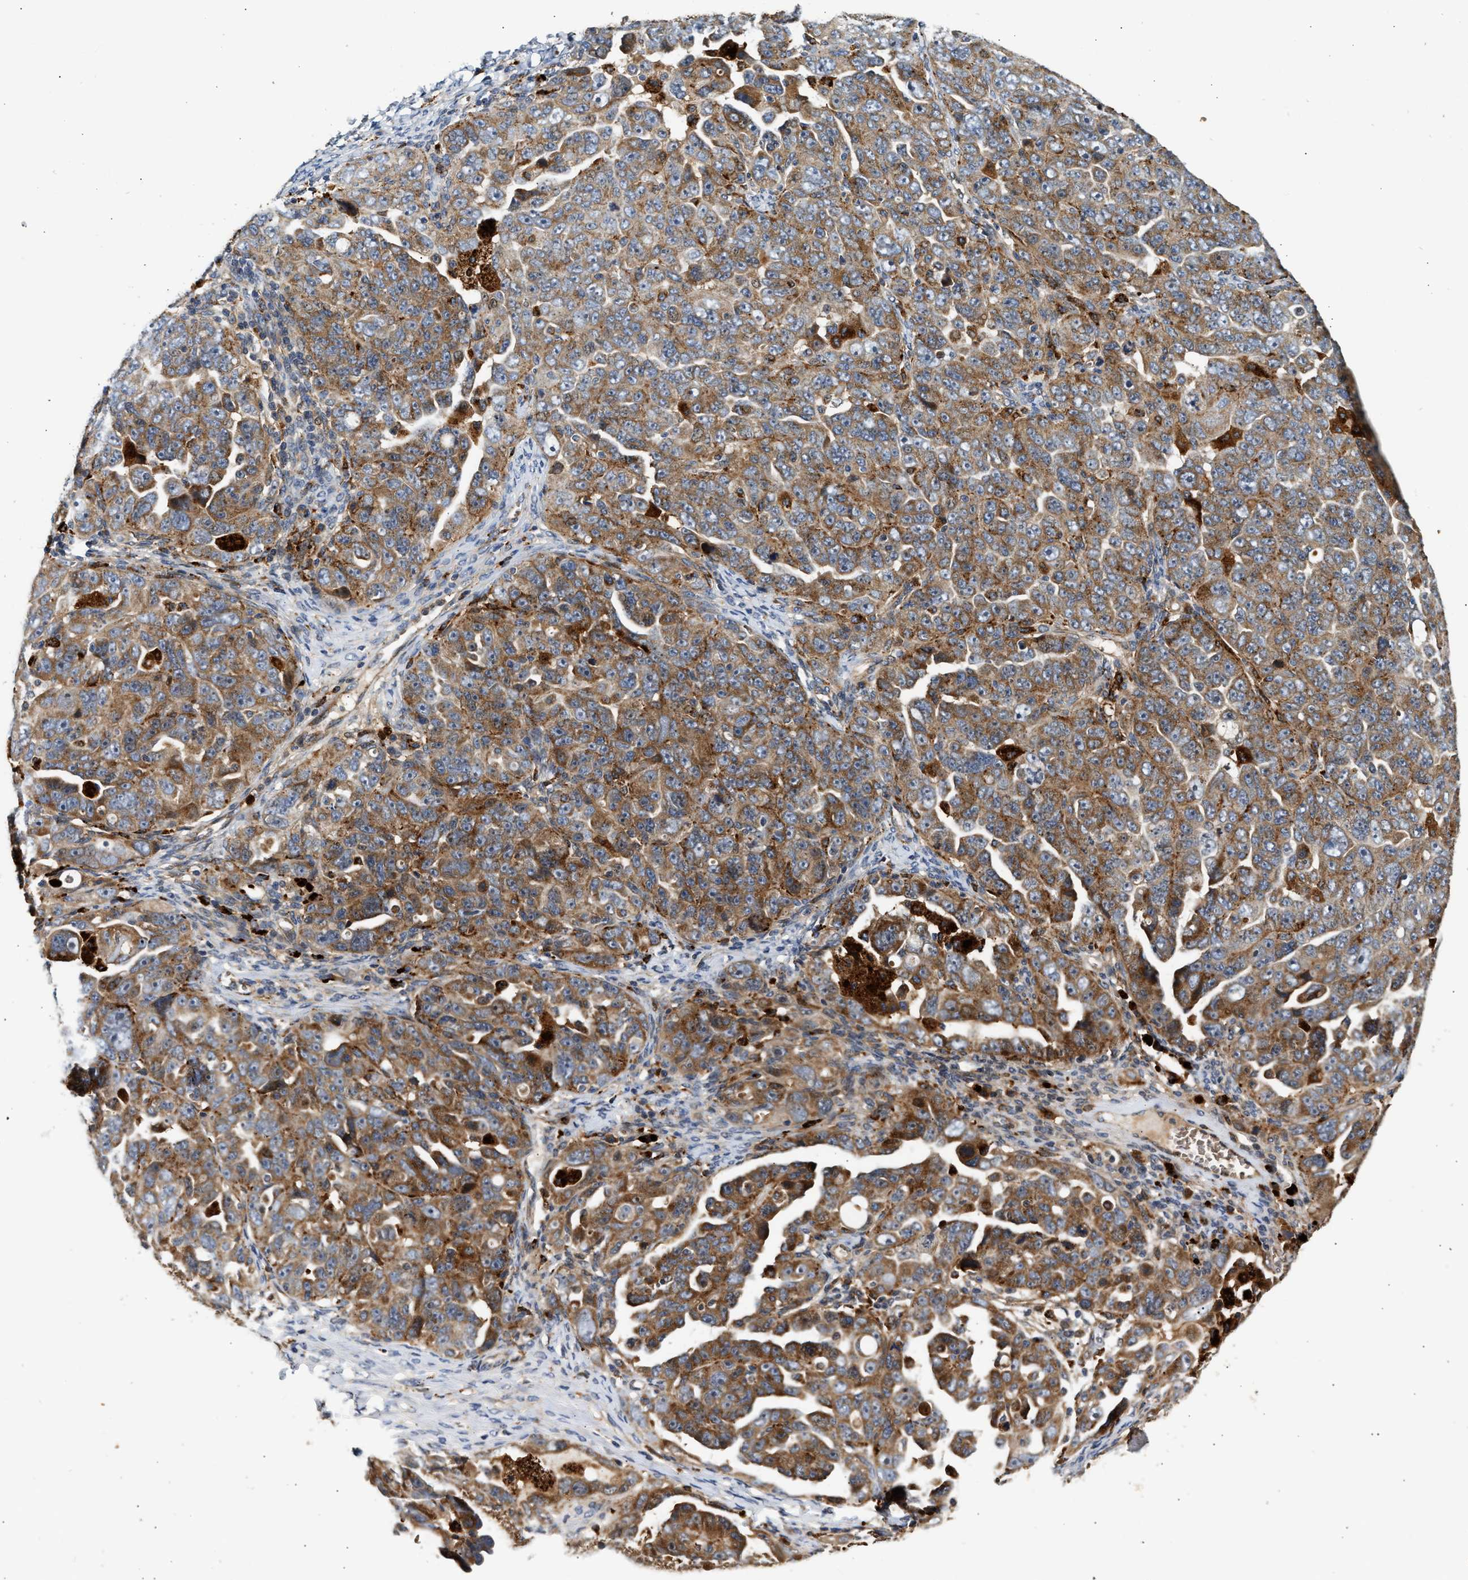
{"staining": {"intensity": "moderate", "quantity": ">75%", "location": "cytoplasmic/membranous"}, "tissue": "ovarian cancer", "cell_type": "Tumor cells", "image_type": "cancer", "snomed": [{"axis": "morphology", "description": "Cystadenocarcinoma, serous, NOS"}, {"axis": "topography", "description": "Ovary"}], "caption": "A brown stain labels moderate cytoplasmic/membranous expression of a protein in human ovarian cancer tumor cells.", "gene": "PLD3", "patient": {"sex": "female", "age": 66}}